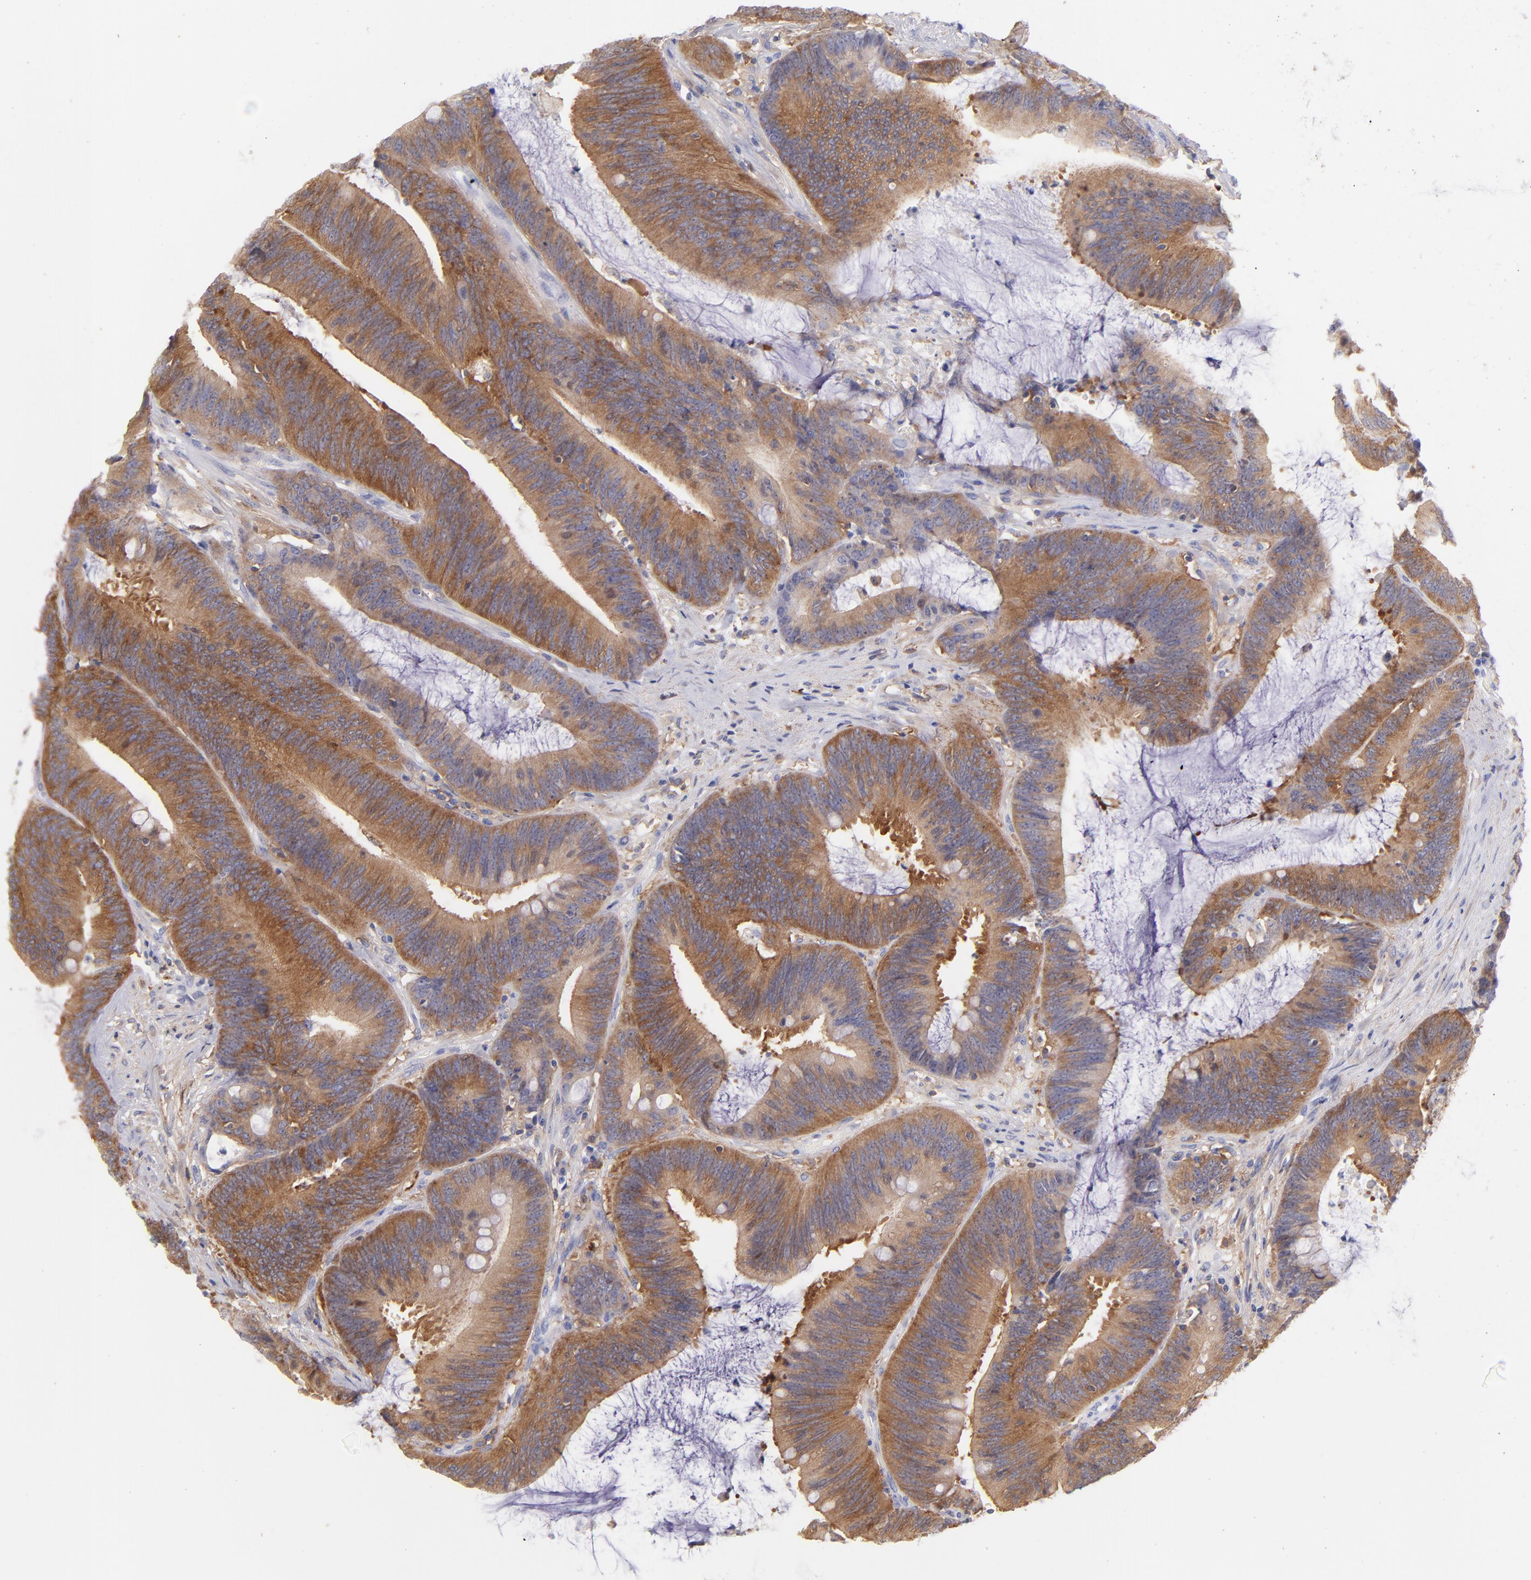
{"staining": {"intensity": "moderate", "quantity": ">75%", "location": "cytoplasmic/membranous"}, "tissue": "colorectal cancer", "cell_type": "Tumor cells", "image_type": "cancer", "snomed": [{"axis": "morphology", "description": "Adenocarcinoma, NOS"}, {"axis": "topography", "description": "Rectum"}], "caption": "High-magnification brightfield microscopy of adenocarcinoma (colorectal) stained with DAB (brown) and counterstained with hematoxylin (blue). tumor cells exhibit moderate cytoplasmic/membranous expression is present in approximately>75% of cells.", "gene": "PRKCA", "patient": {"sex": "female", "age": 66}}